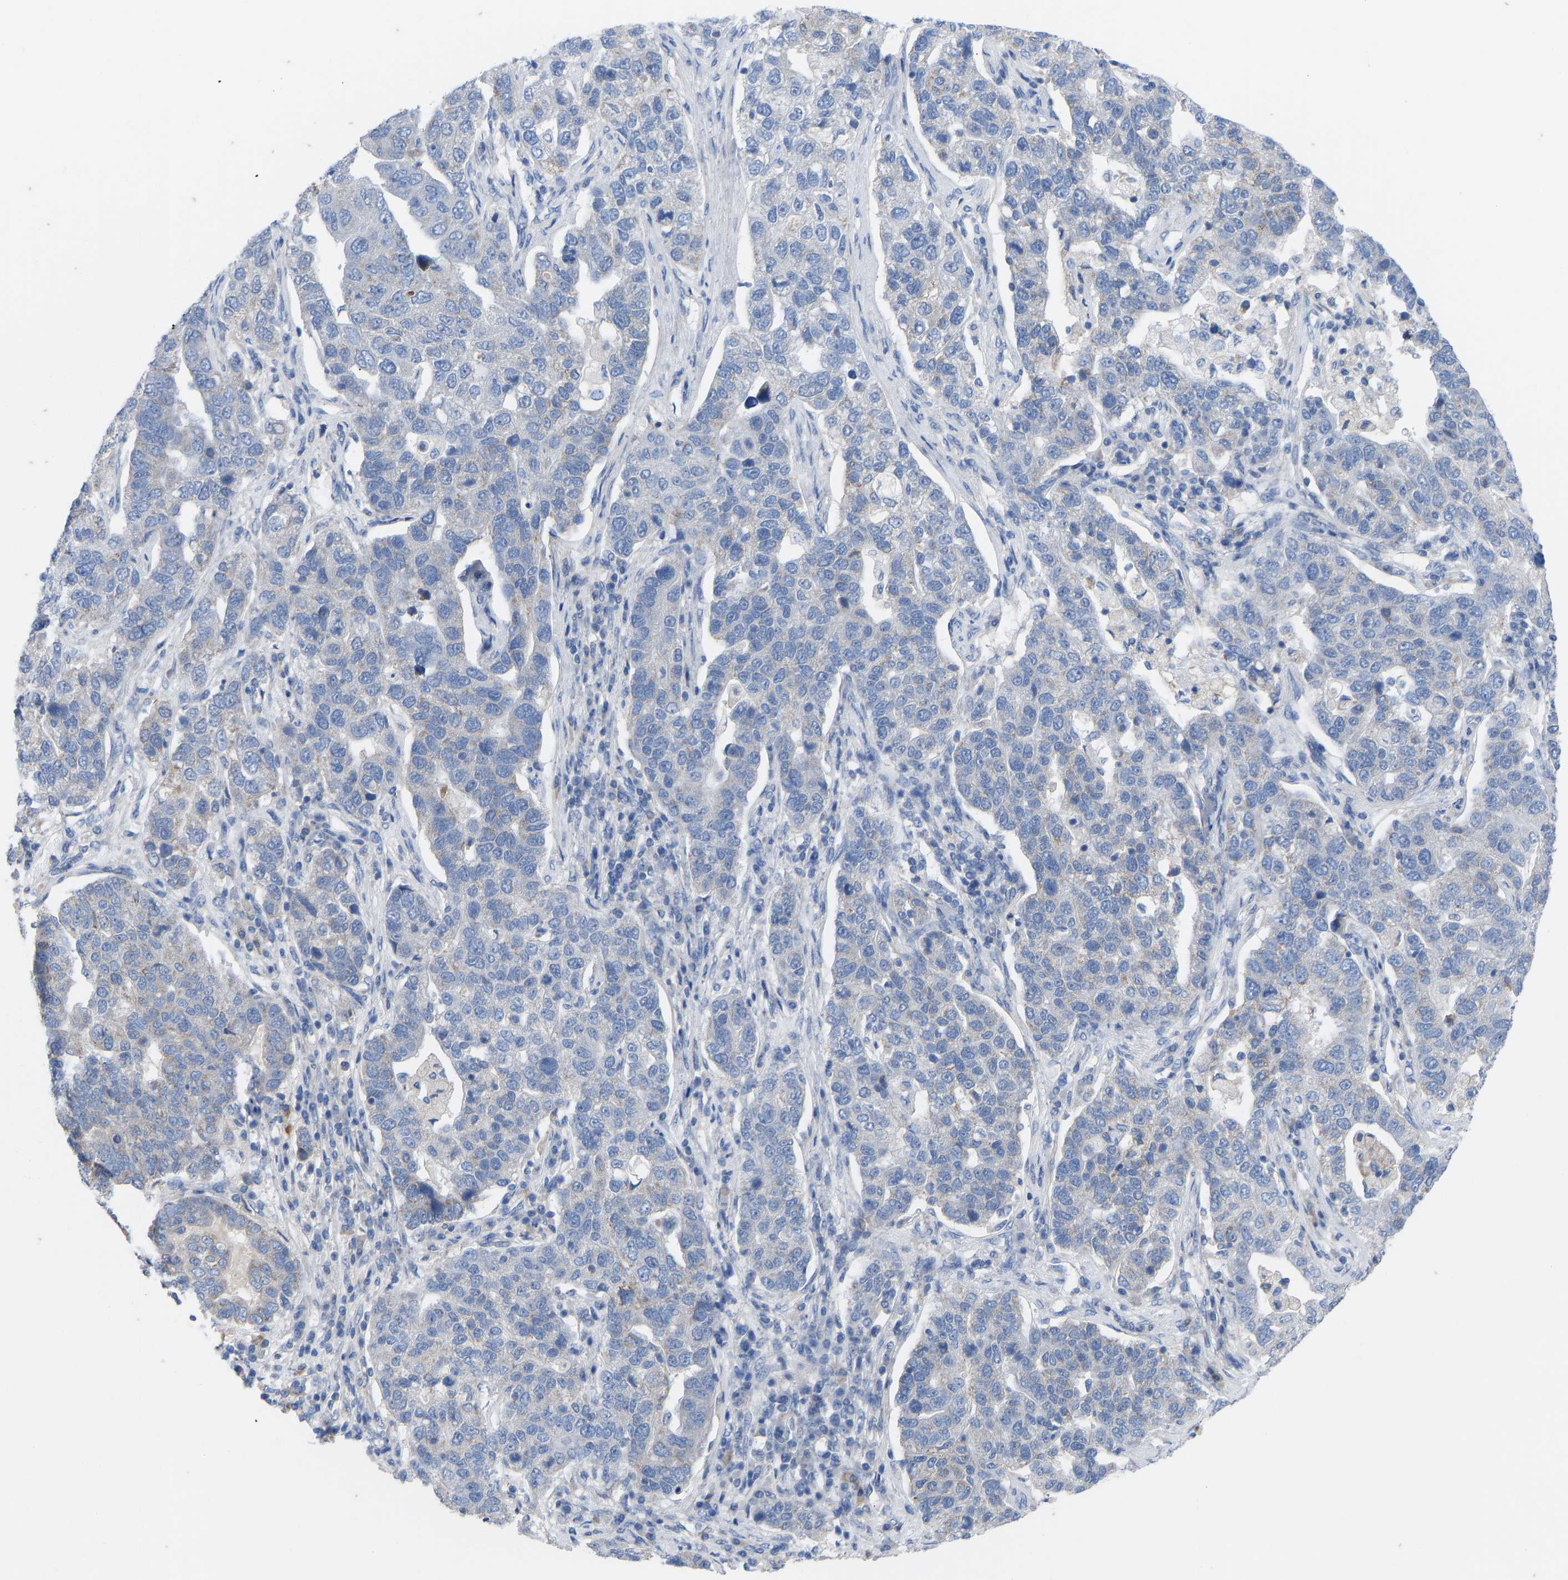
{"staining": {"intensity": "moderate", "quantity": "<25%", "location": "cytoplasmic/membranous"}, "tissue": "pancreatic cancer", "cell_type": "Tumor cells", "image_type": "cancer", "snomed": [{"axis": "morphology", "description": "Adenocarcinoma, NOS"}, {"axis": "topography", "description": "Pancreas"}], "caption": "The image displays immunohistochemical staining of pancreatic cancer (adenocarcinoma). There is moderate cytoplasmic/membranous positivity is present in about <25% of tumor cells.", "gene": "OLIG2", "patient": {"sex": "female", "age": 61}}